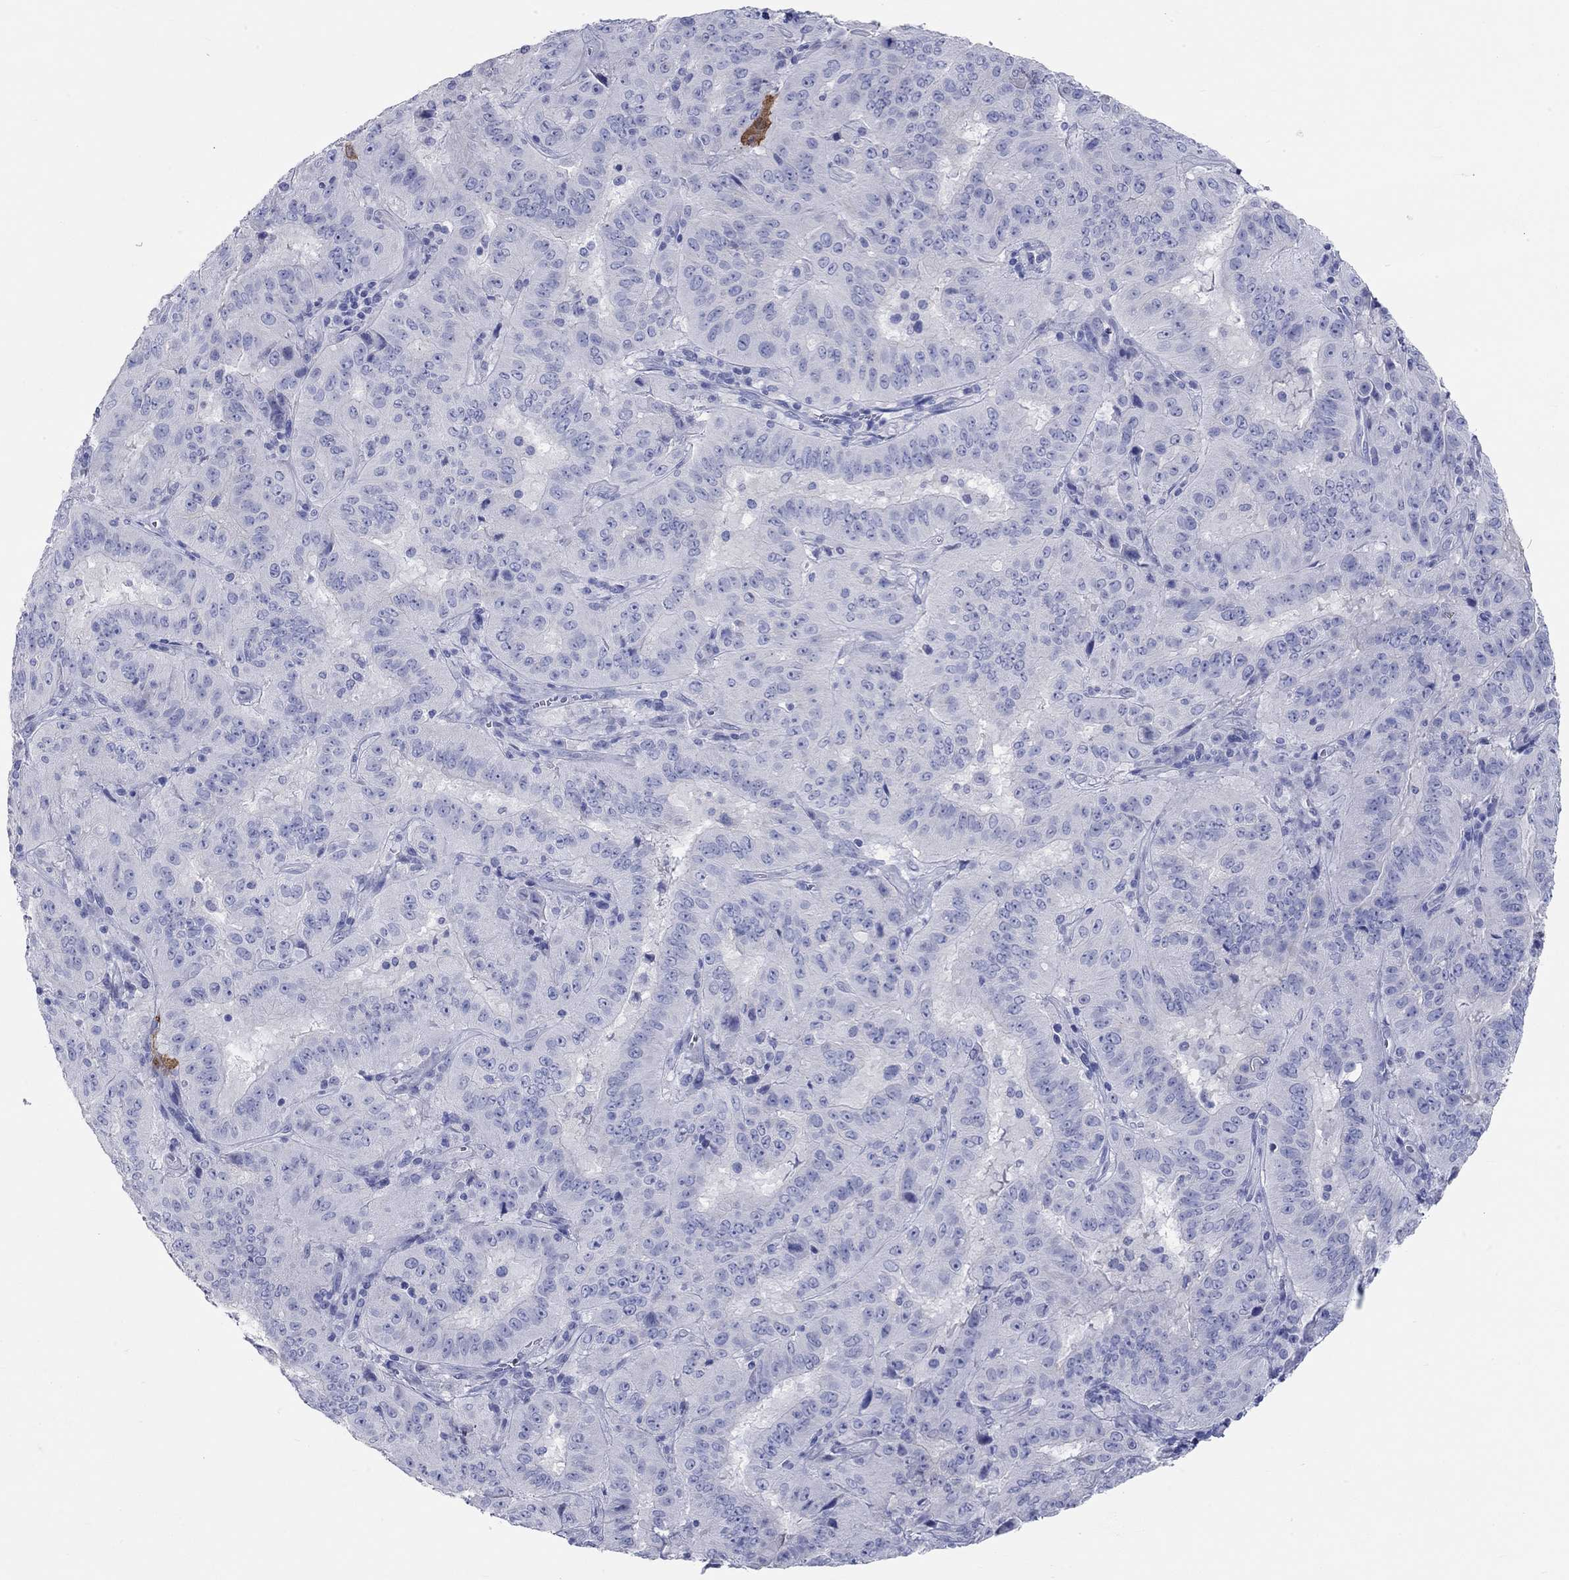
{"staining": {"intensity": "negative", "quantity": "none", "location": "none"}, "tissue": "pancreatic cancer", "cell_type": "Tumor cells", "image_type": "cancer", "snomed": [{"axis": "morphology", "description": "Adenocarcinoma, NOS"}, {"axis": "topography", "description": "Pancreas"}], "caption": "Pancreatic cancer (adenocarcinoma) stained for a protein using immunohistochemistry demonstrates no expression tumor cells.", "gene": "SPATA9", "patient": {"sex": "male", "age": 63}}